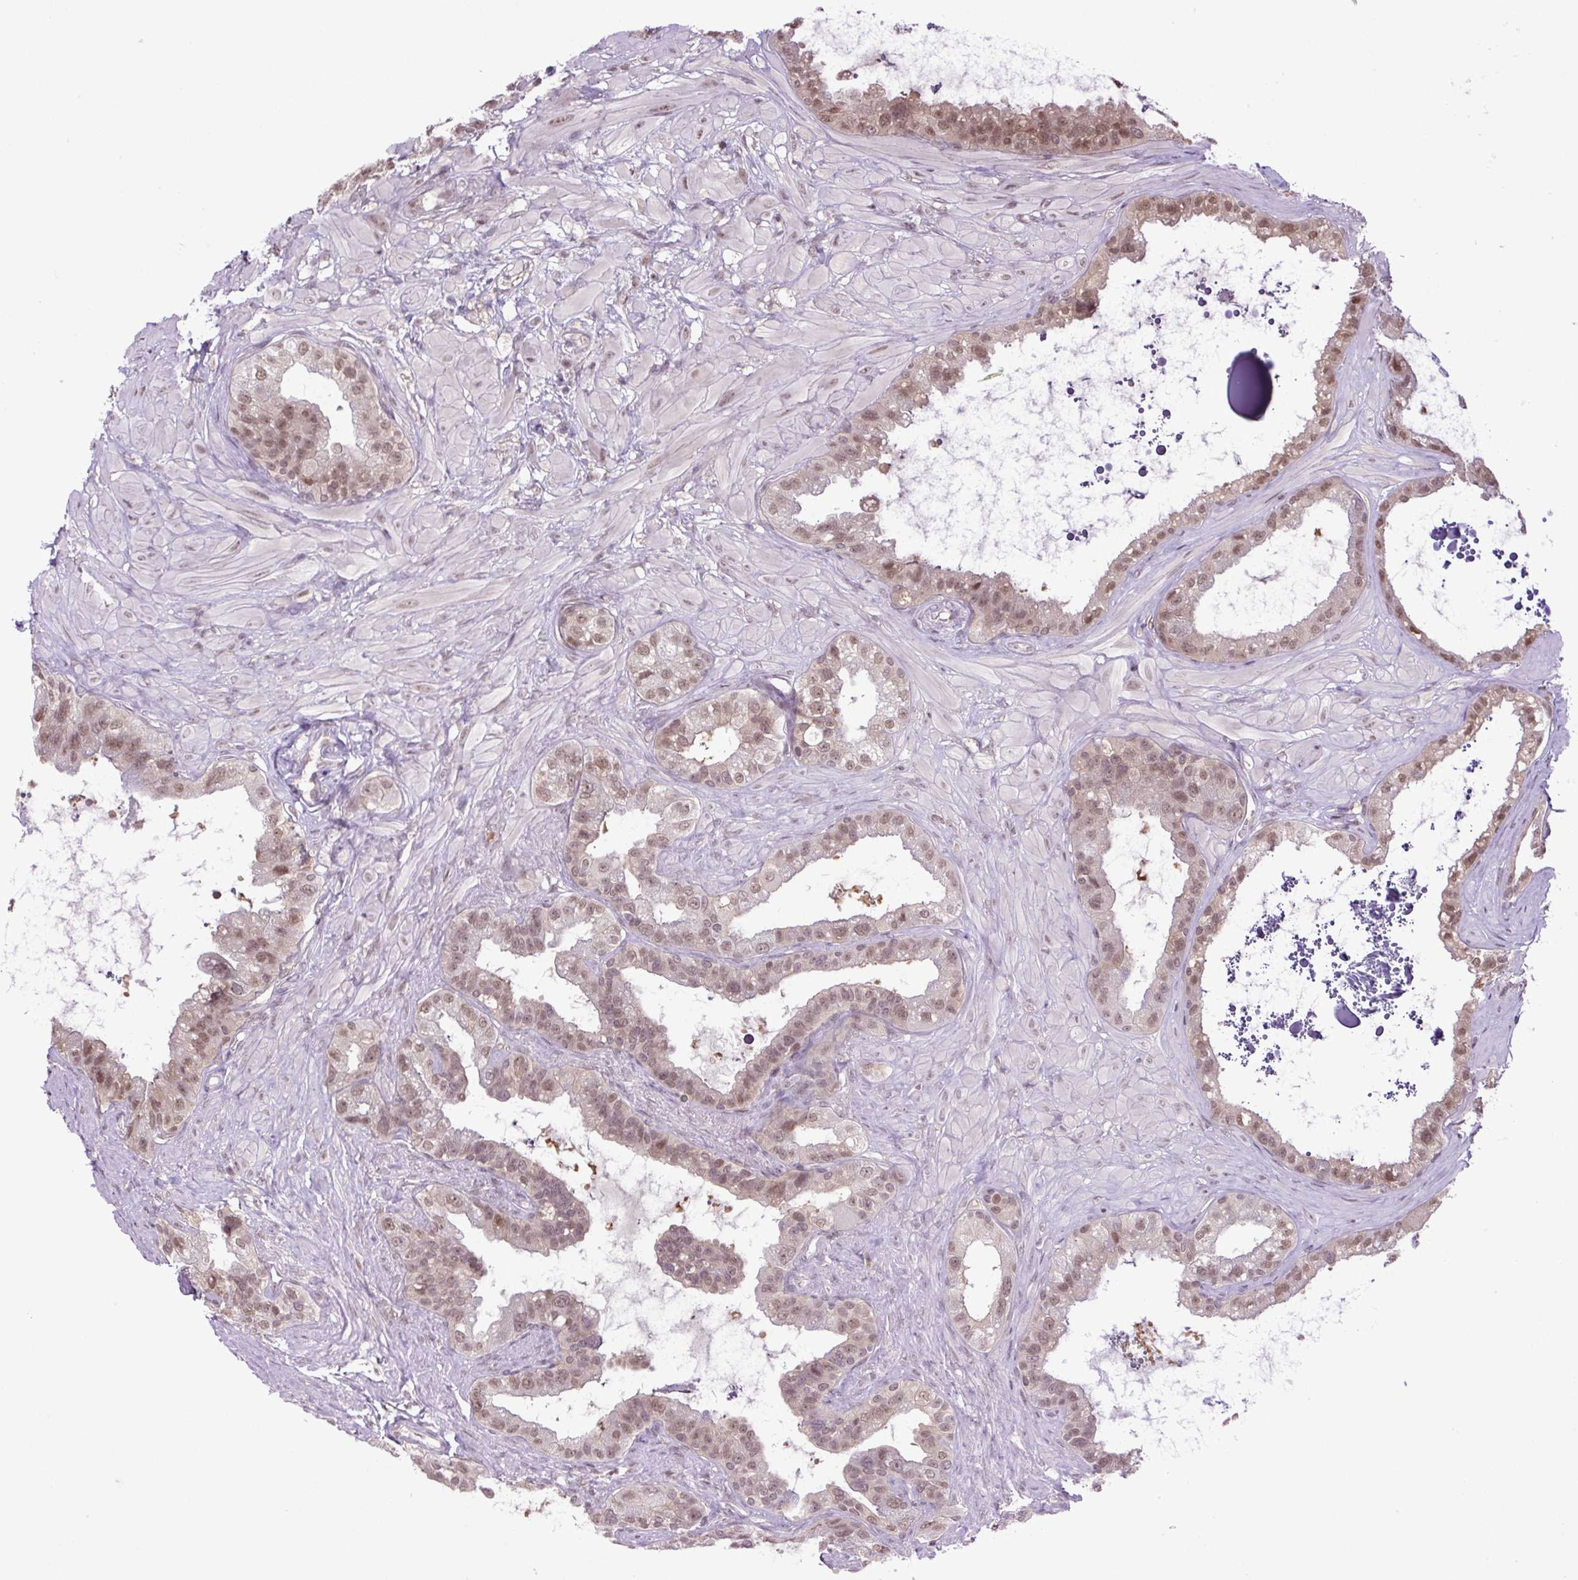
{"staining": {"intensity": "strong", "quantity": "25%-75%", "location": "nuclear"}, "tissue": "seminal vesicle", "cell_type": "Glandular cells", "image_type": "normal", "snomed": [{"axis": "morphology", "description": "Normal tissue, NOS"}, {"axis": "topography", "description": "Seminal veicle"}, {"axis": "topography", "description": "Peripheral nerve tissue"}], "caption": "Immunohistochemistry micrograph of unremarkable human seminal vesicle stained for a protein (brown), which shows high levels of strong nuclear expression in approximately 25%-75% of glandular cells.", "gene": "SGTA", "patient": {"sex": "male", "age": 76}}